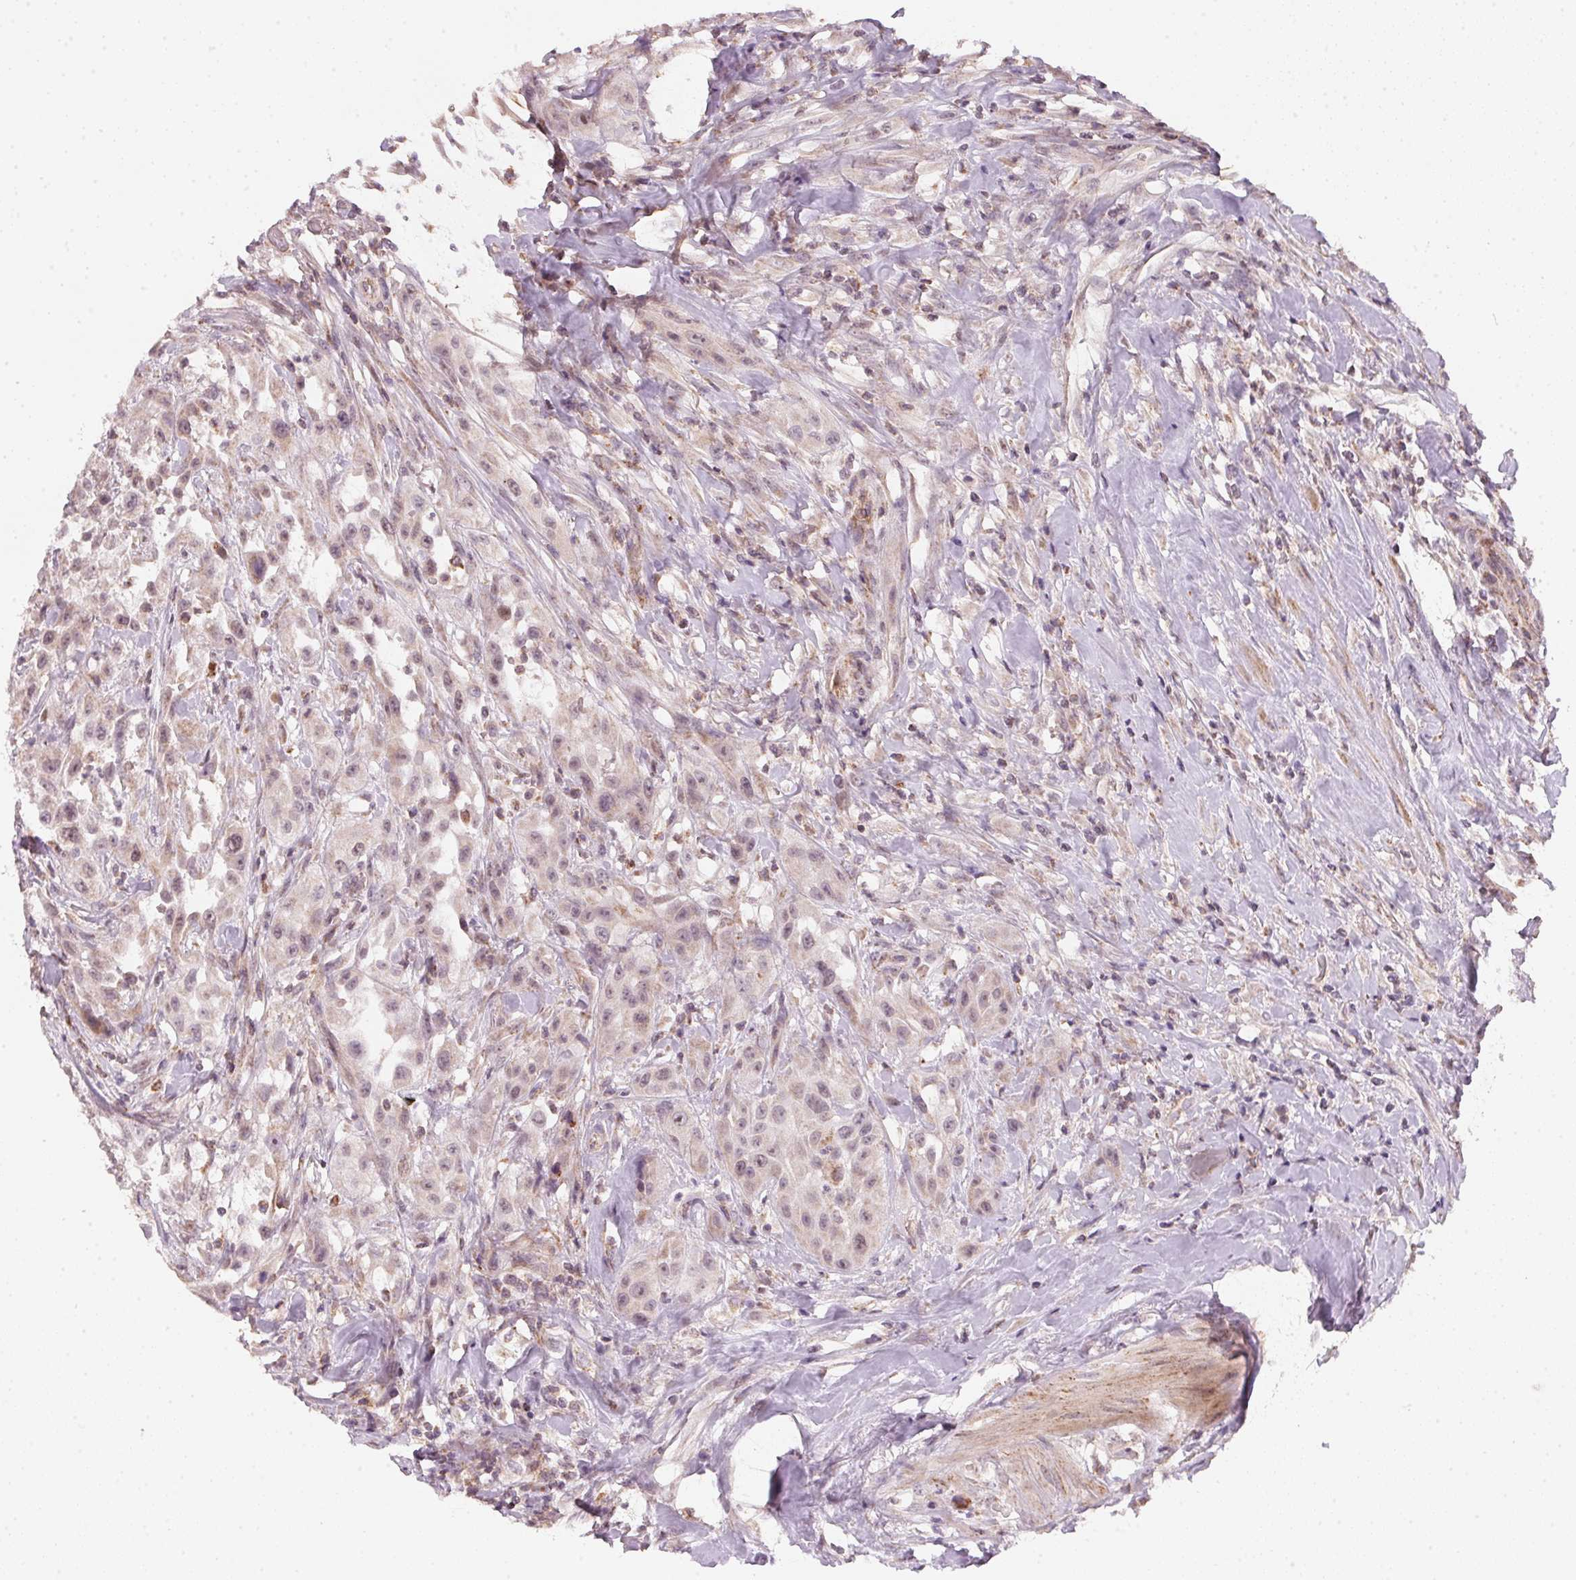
{"staining": {"intensity": "weak", "quantity": ">75%", "location": "cytoplasmic/membranous"}, "tissue": "urothelial cancer", "cell_type": "Tumor cells", "image_type": "cancer", "snomed": [{"axis": "morphology", "description": "Urothelial carcinoma, High grade"}, {"axis": "topography", "description": "Urinary bladder"}], "caption": "Weak cytoplasmic/membranous protein expression is present in approximately >75% of tumor cells in urothelial cancer.", "gene": "COQ7", "patient": {"sex": "male", "age": 79}}